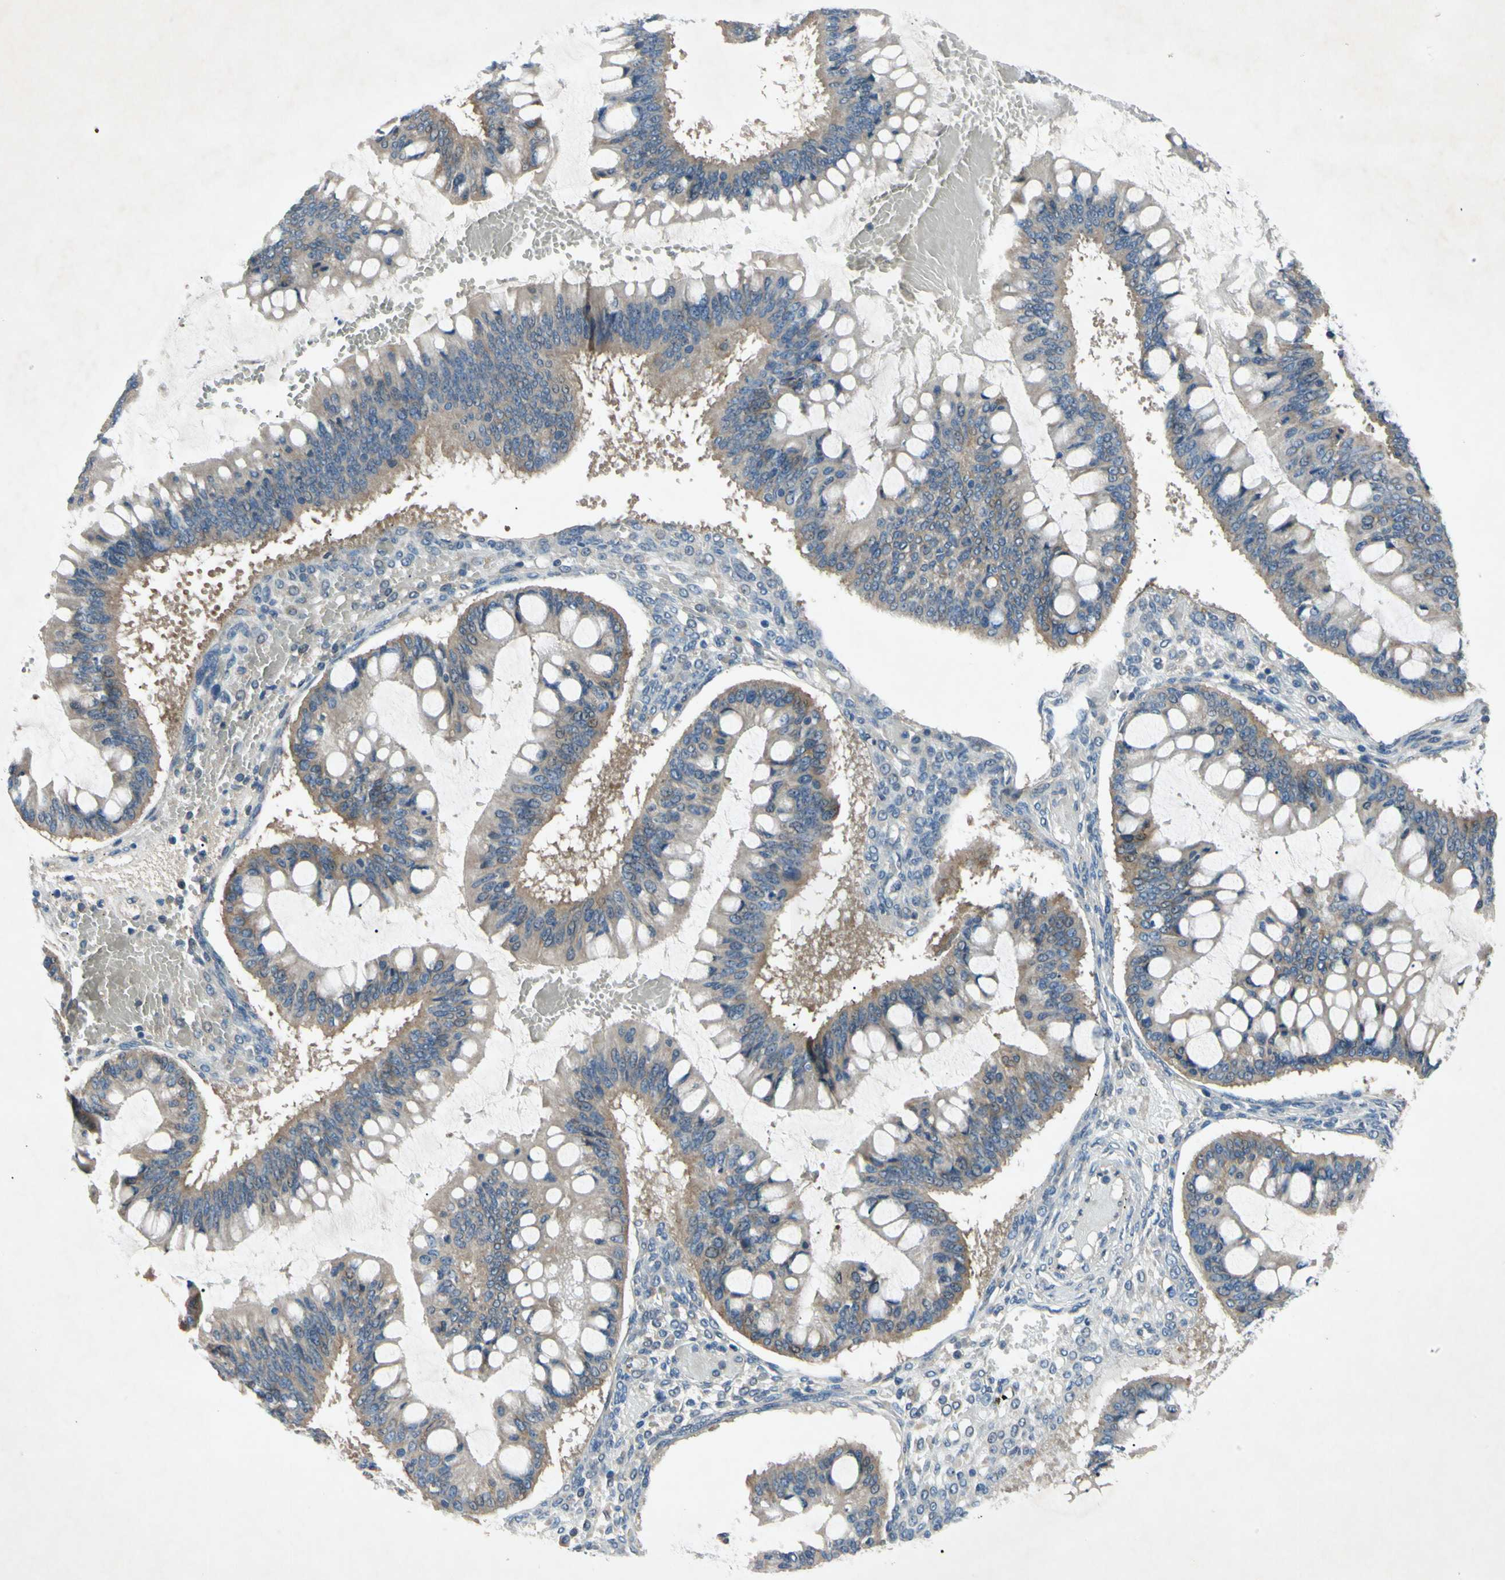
{"staining": {"intensity": "moderate", "quantity": "25%-75%", "location": "cytoplasmic/membranous"}, "tissue": "ovarian cancer", "cell_type": "Tumor cells", "image_type": "cancer", "snomed": [{"axis": "morphology", "description": "Cystadenocarcinoma, mucinous, NOS"}, {"axis": "topography", "description": "Ovary"}], "caption": "This is an image of immunohistochemistry staining of ovarian mucinous cystadenocarcinoma, which shows moderate positivity in the cytoplasmic/membranous of tumor cells.", "gene": "HILPDA", "patient": {"sex": "female", "age": 73}}